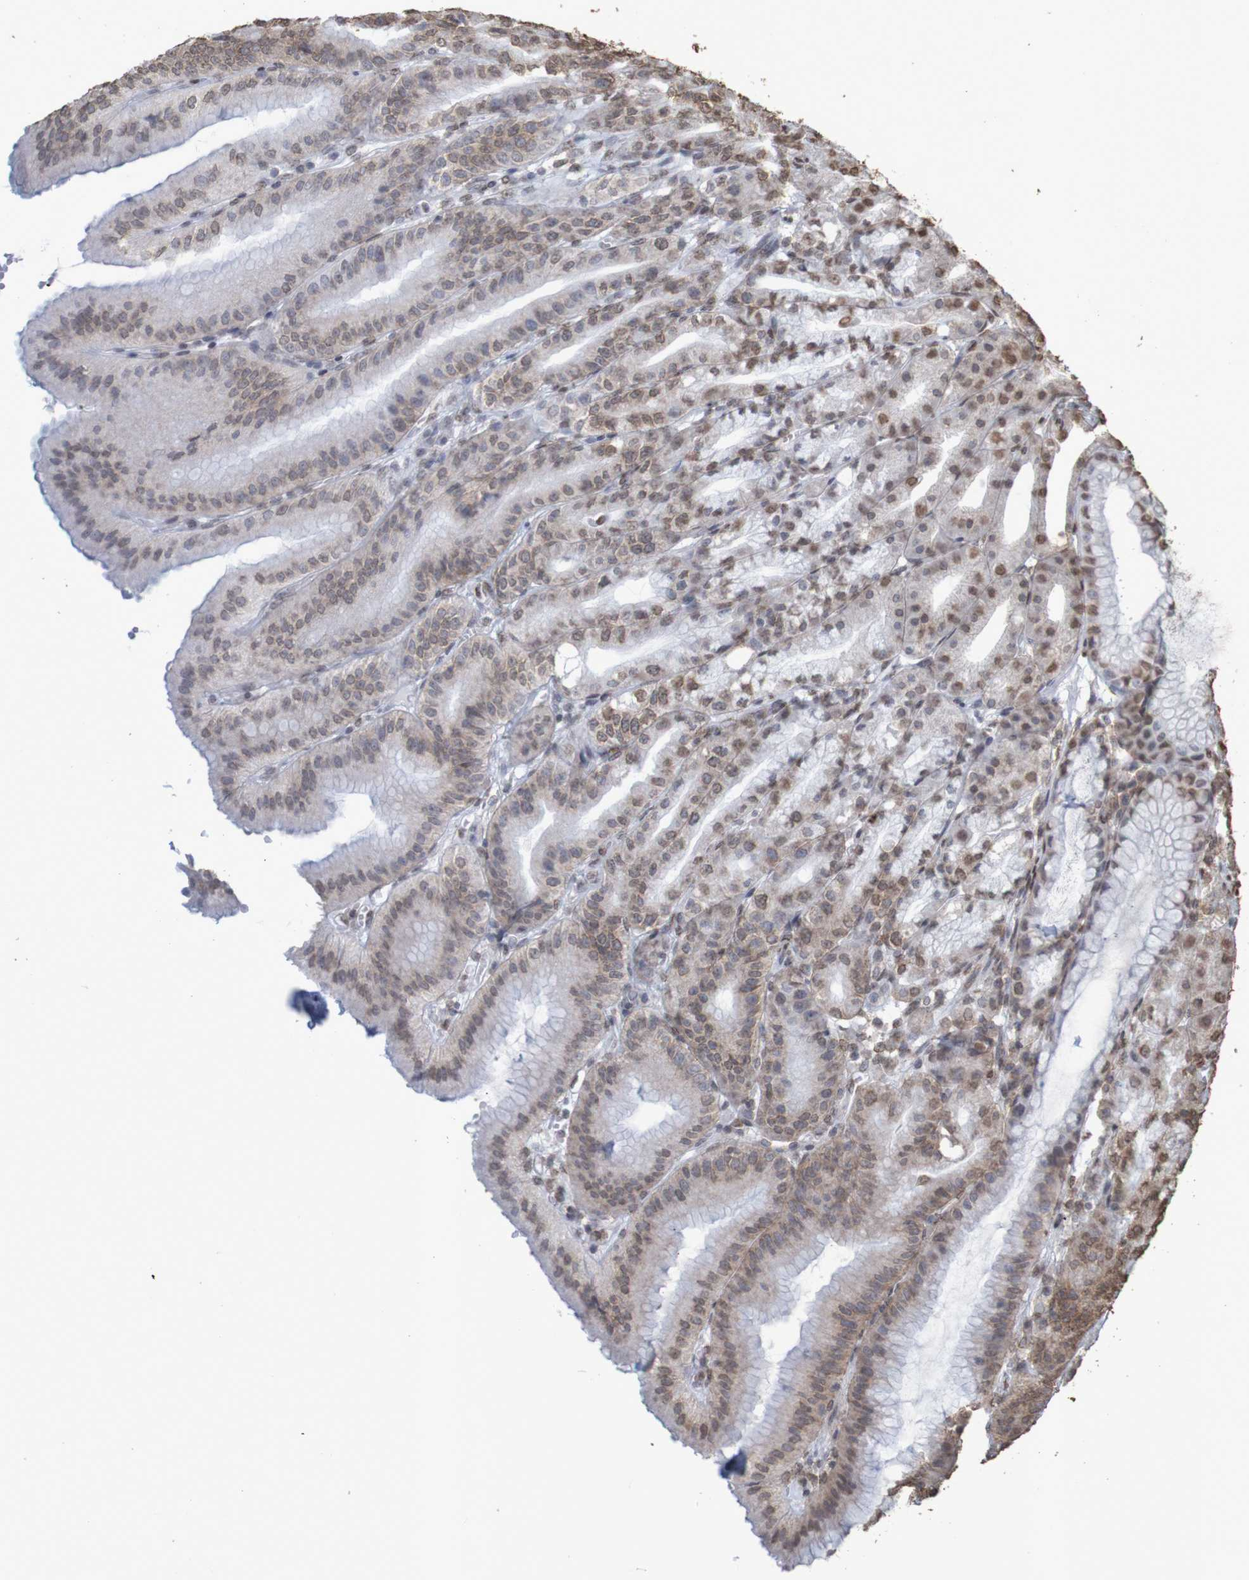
{"staining": {"intensity": "moderate", "quantity": ">75%", "location": "cytoplasmic/membranous,nuclear"}, "tissue": "stomach", "cell_type": "Glandular cells", "image_type": "normal", "snomed": [{"axis": "morphology", "description": "Normal tissue, NOS"}, {"axis": "topography", "description": "Stomach, lower"}], "caption": "Glandular cells show medium levels of moderate cytoplasmic/membranous,nuclear staining in about >75% of cells in normal human stomach.", "gene": "GFI1", "patient": {"sex": "male", "age": 71}}